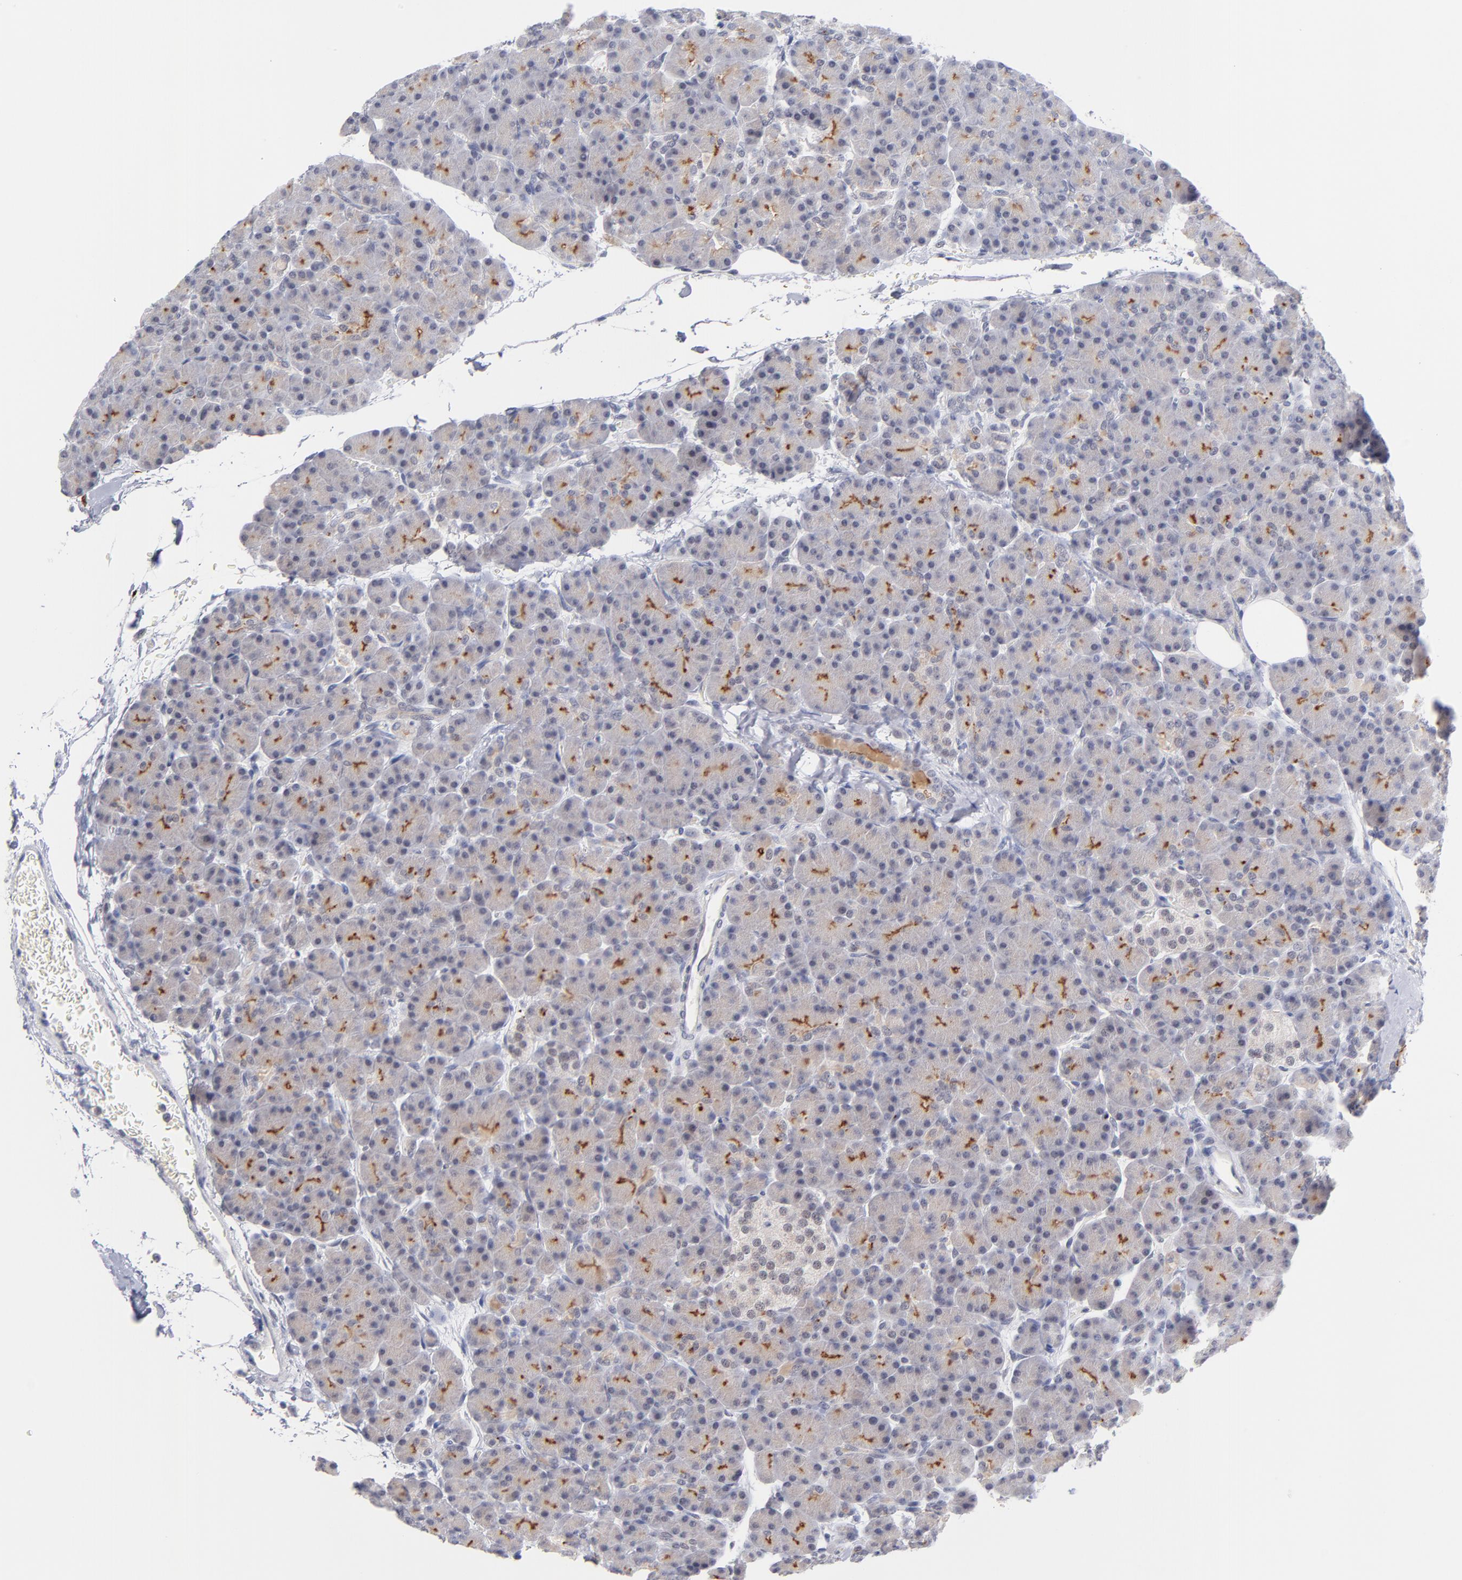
{"staining": {"intensity": "moderate", "quantity": "25%-75%", "location": "cytoplasmic/membranous"}, "tissue": "pancreas", "cell_type": "Exocrine glandular cells", "image_type": "normal", "snomed": [{"axis": "morphology", "description": "Normal tissue, NOS"}, {"axis": "topography", "description": "Pancreas"}], "caption": "The micrograph reveals staining of benign pancreas, revealing moderate cytoplasmic/membranous protein staining (brown color) within exocrine glandular cells.", "gene": "WSB1", "patient": {"sex": "female", "age": 43}}